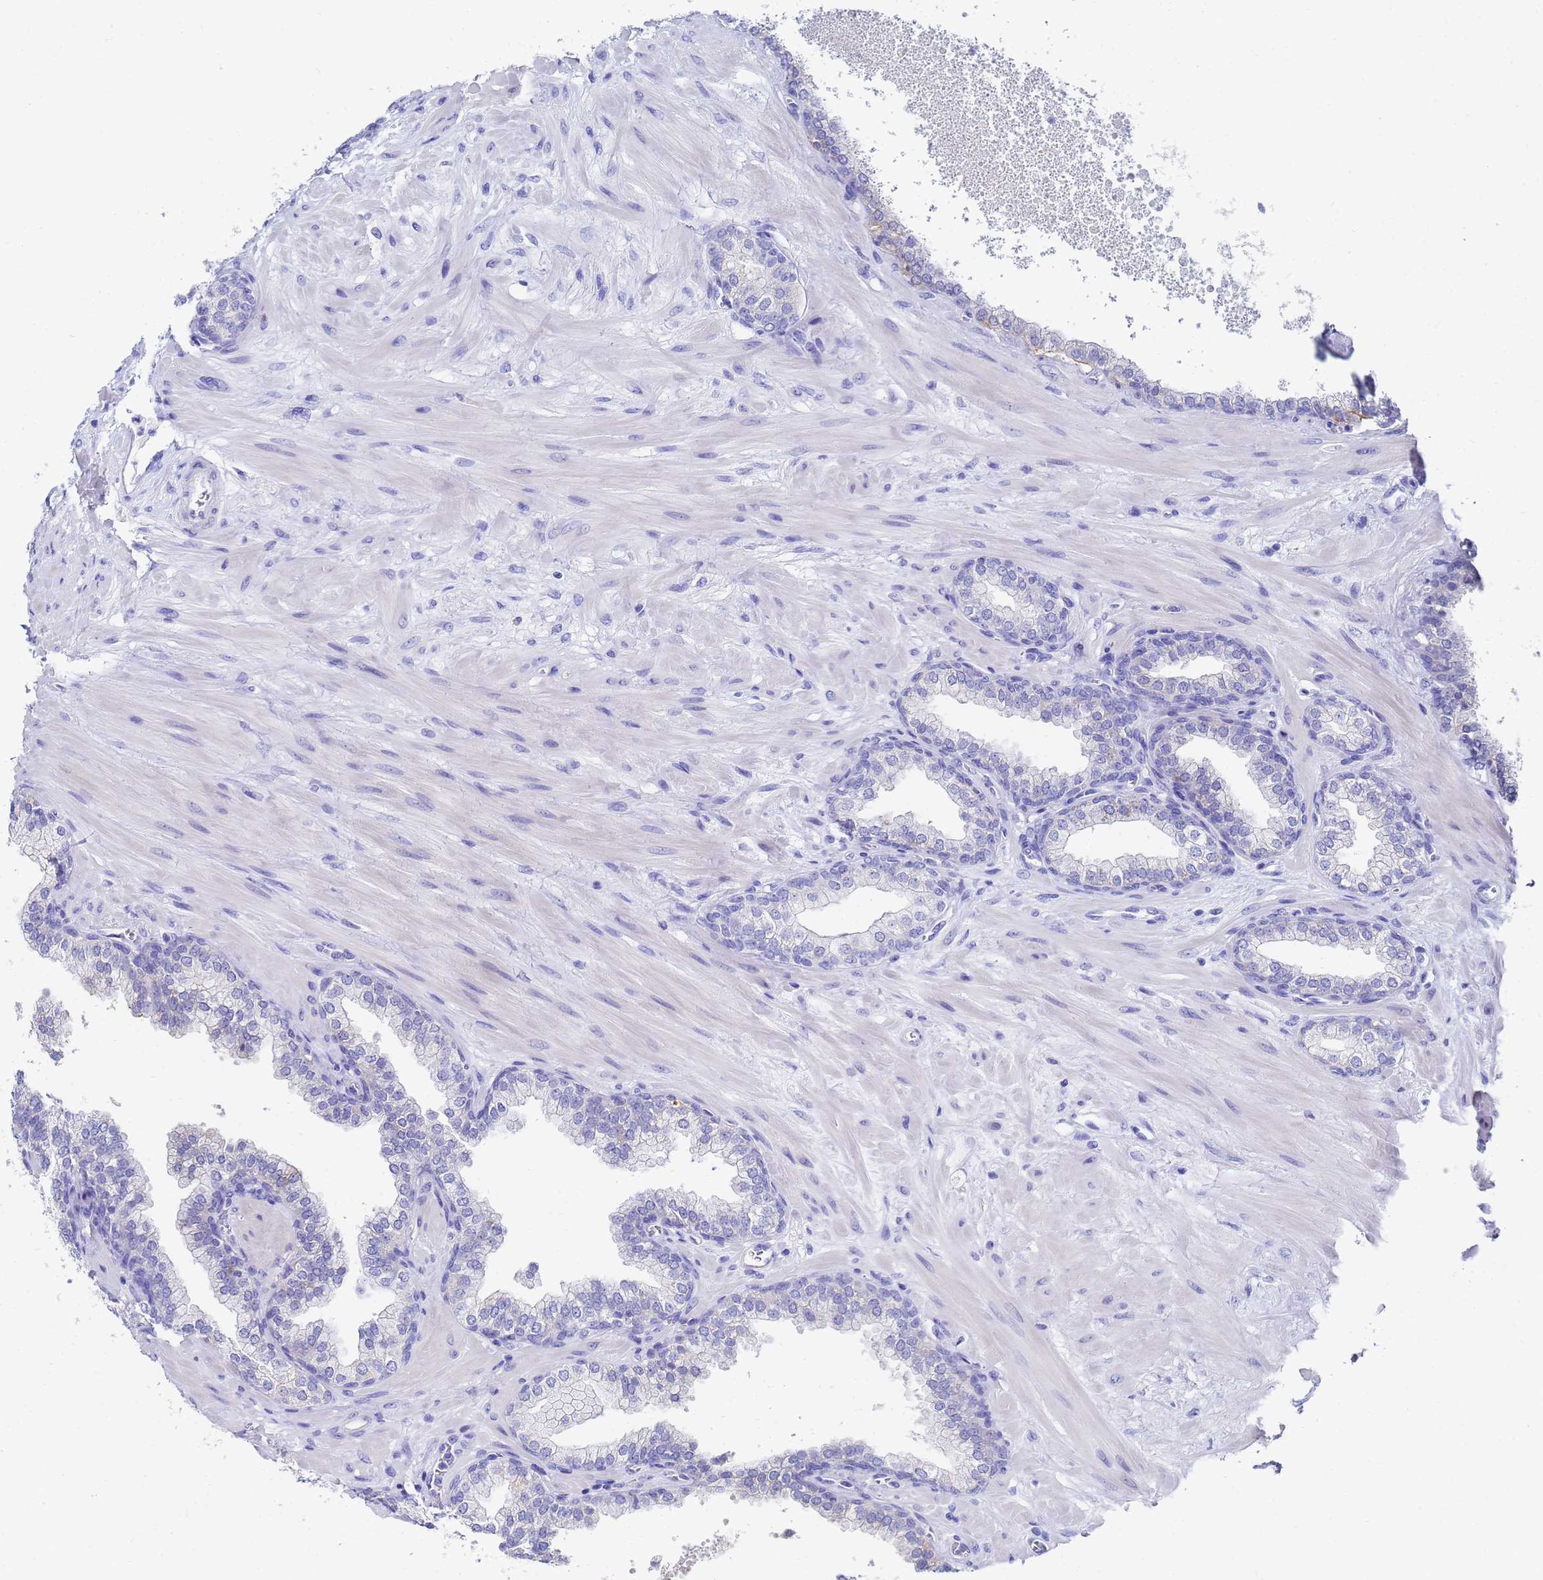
{"staining": {"intensity": "negative", "quantity": "none", "location": "none"}, "tissue": "prostate", "cell_type": "Glandular cells", "image_type": "normal", "snomed": [{"axis": "morphology", "description": "Normal tissue, NOS"}, {"axis": "topography", "description": "Prostate"}], "caption": "The image exhibits no staining of glandular cells in benign prostate.", "gene": "C2orf72", "patient": {"sex": "male", "age": 60}}